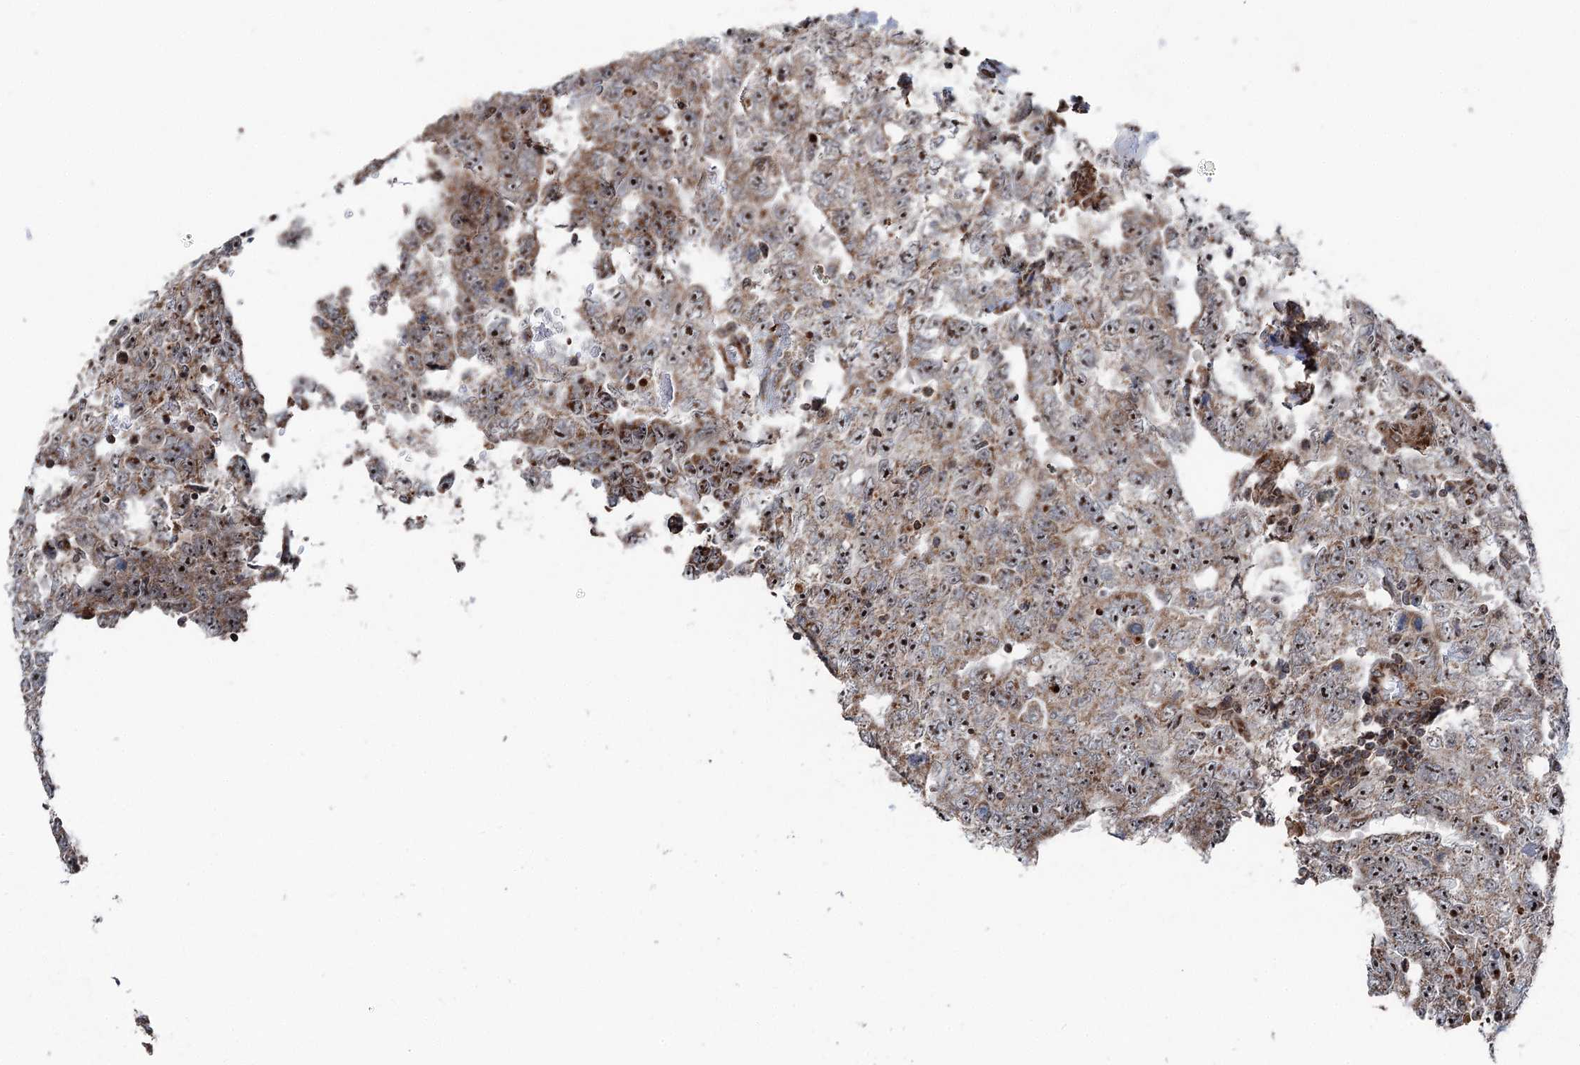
{"staining": {"intensity": "strong", "quantity": ">75%", "location": "cytoplasmic/membranous,nuclear"}, "tissue": "testis cancer", "cell_type": "Tumor cells", "image_type": "cancer", "snomed": [{"axis": "morphology", "description": "Carcinoma, Embryonal, NOS"}, {"axis": "topography", "description": "Testis"}], "caption": "There is high levels of strong cytoplasmic/membranous and nuclear staining in tumor cells of testis embryonal carcinoma, as demonstrated by immunohistochemical staining (brown color).", "gene": "STEEP1", "patient": {"sex": "male", "age": 26}}